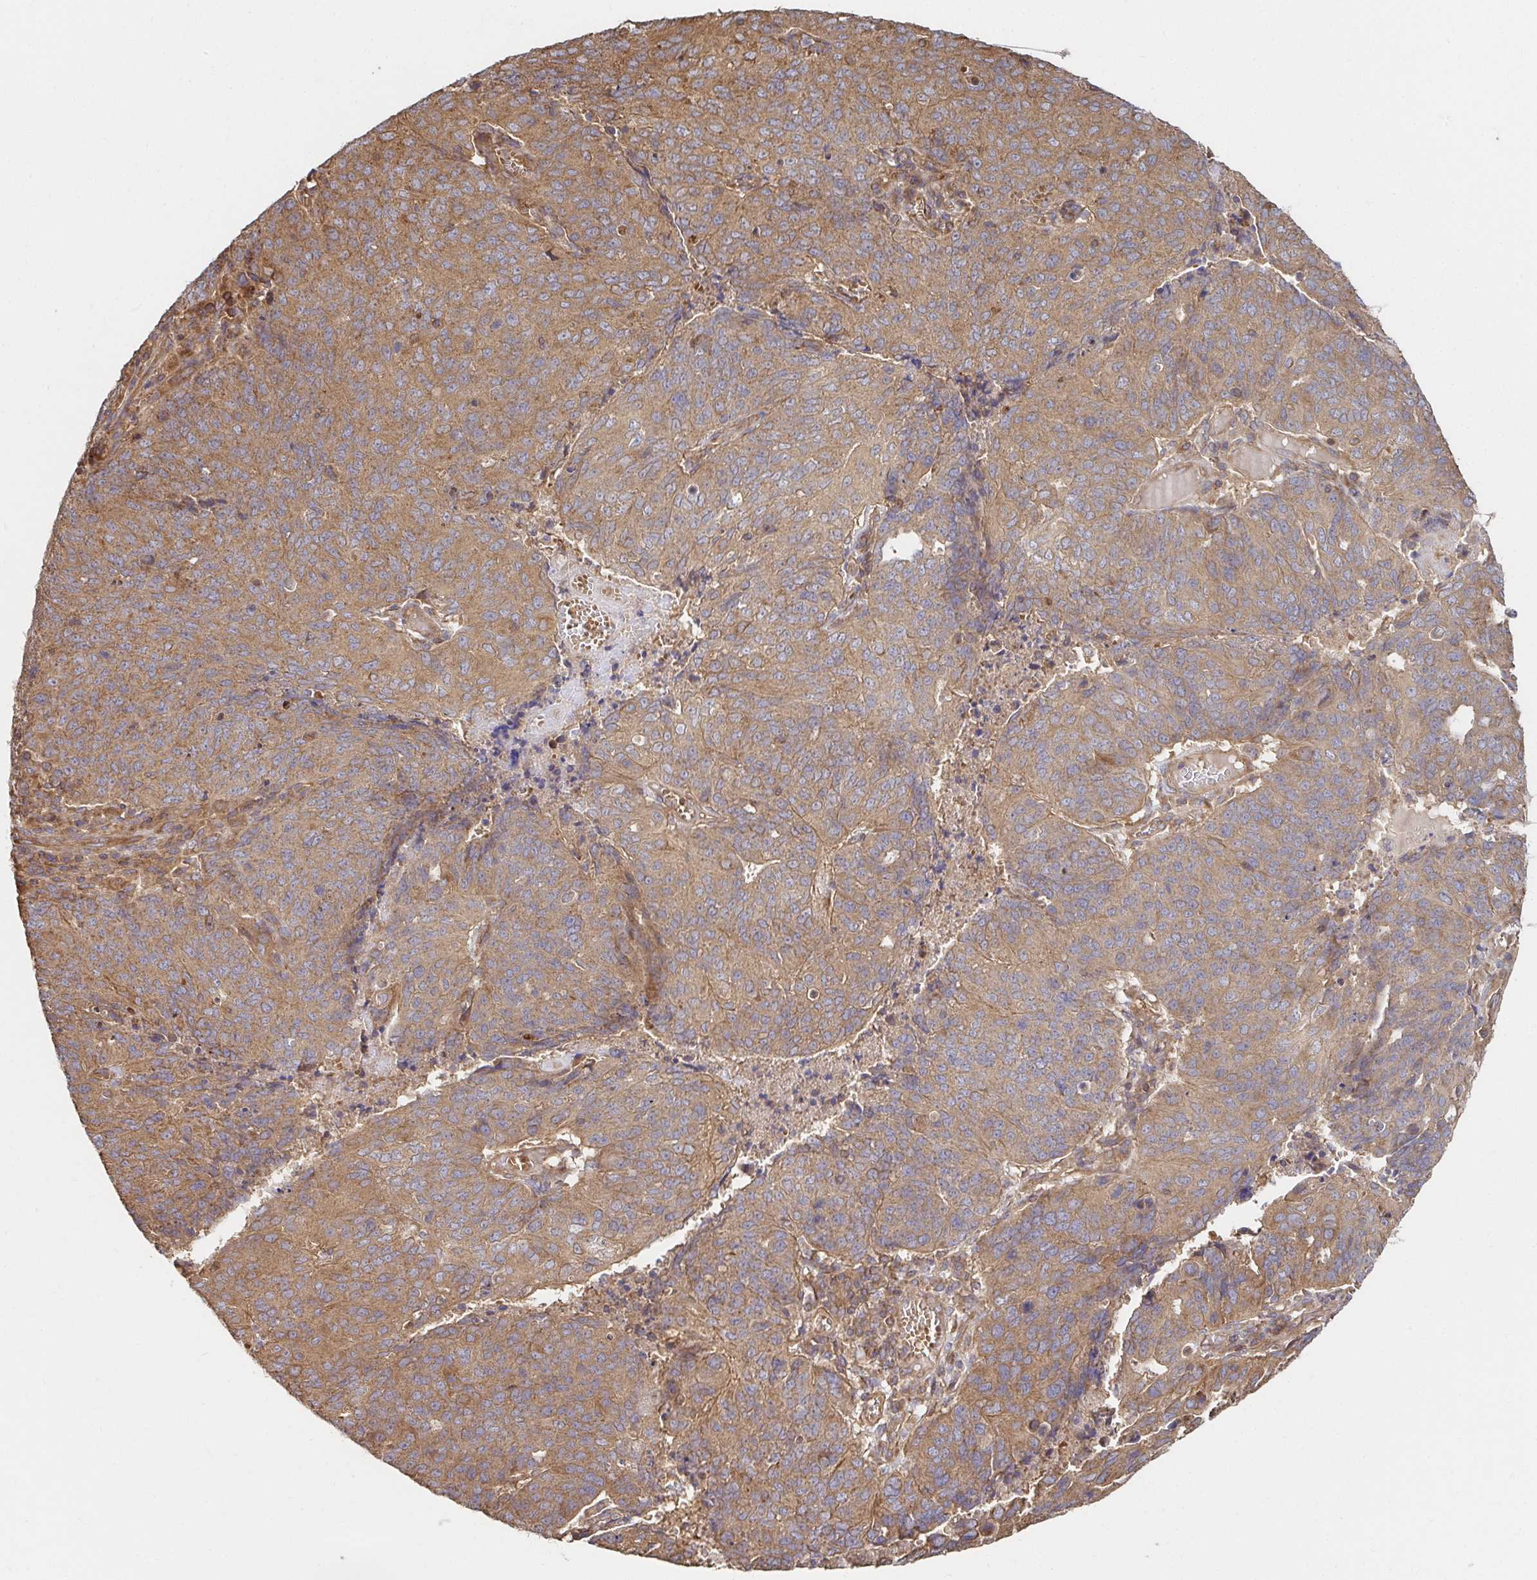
{"staining": {"intensity": "moderate", "quantity": ">75%", "location": "cytoplasmic/membranous"}, "tissue": "endometrial cancer", "cell_type": "Tumor cells", "image_type": "cancer", "snomed": [{"axis": "morphology", "description": "Adenocarcinoma, NOS"}, {"axis": "topography", "description": "Endometrium"}], "caption": "Tumor cells display medium levels of moderate cytoplasmic/membranous expression in about >75% of cells in human endometrial cancer.", "gene": "APBB1", "patient": {"sex": "female", "age": 82}}